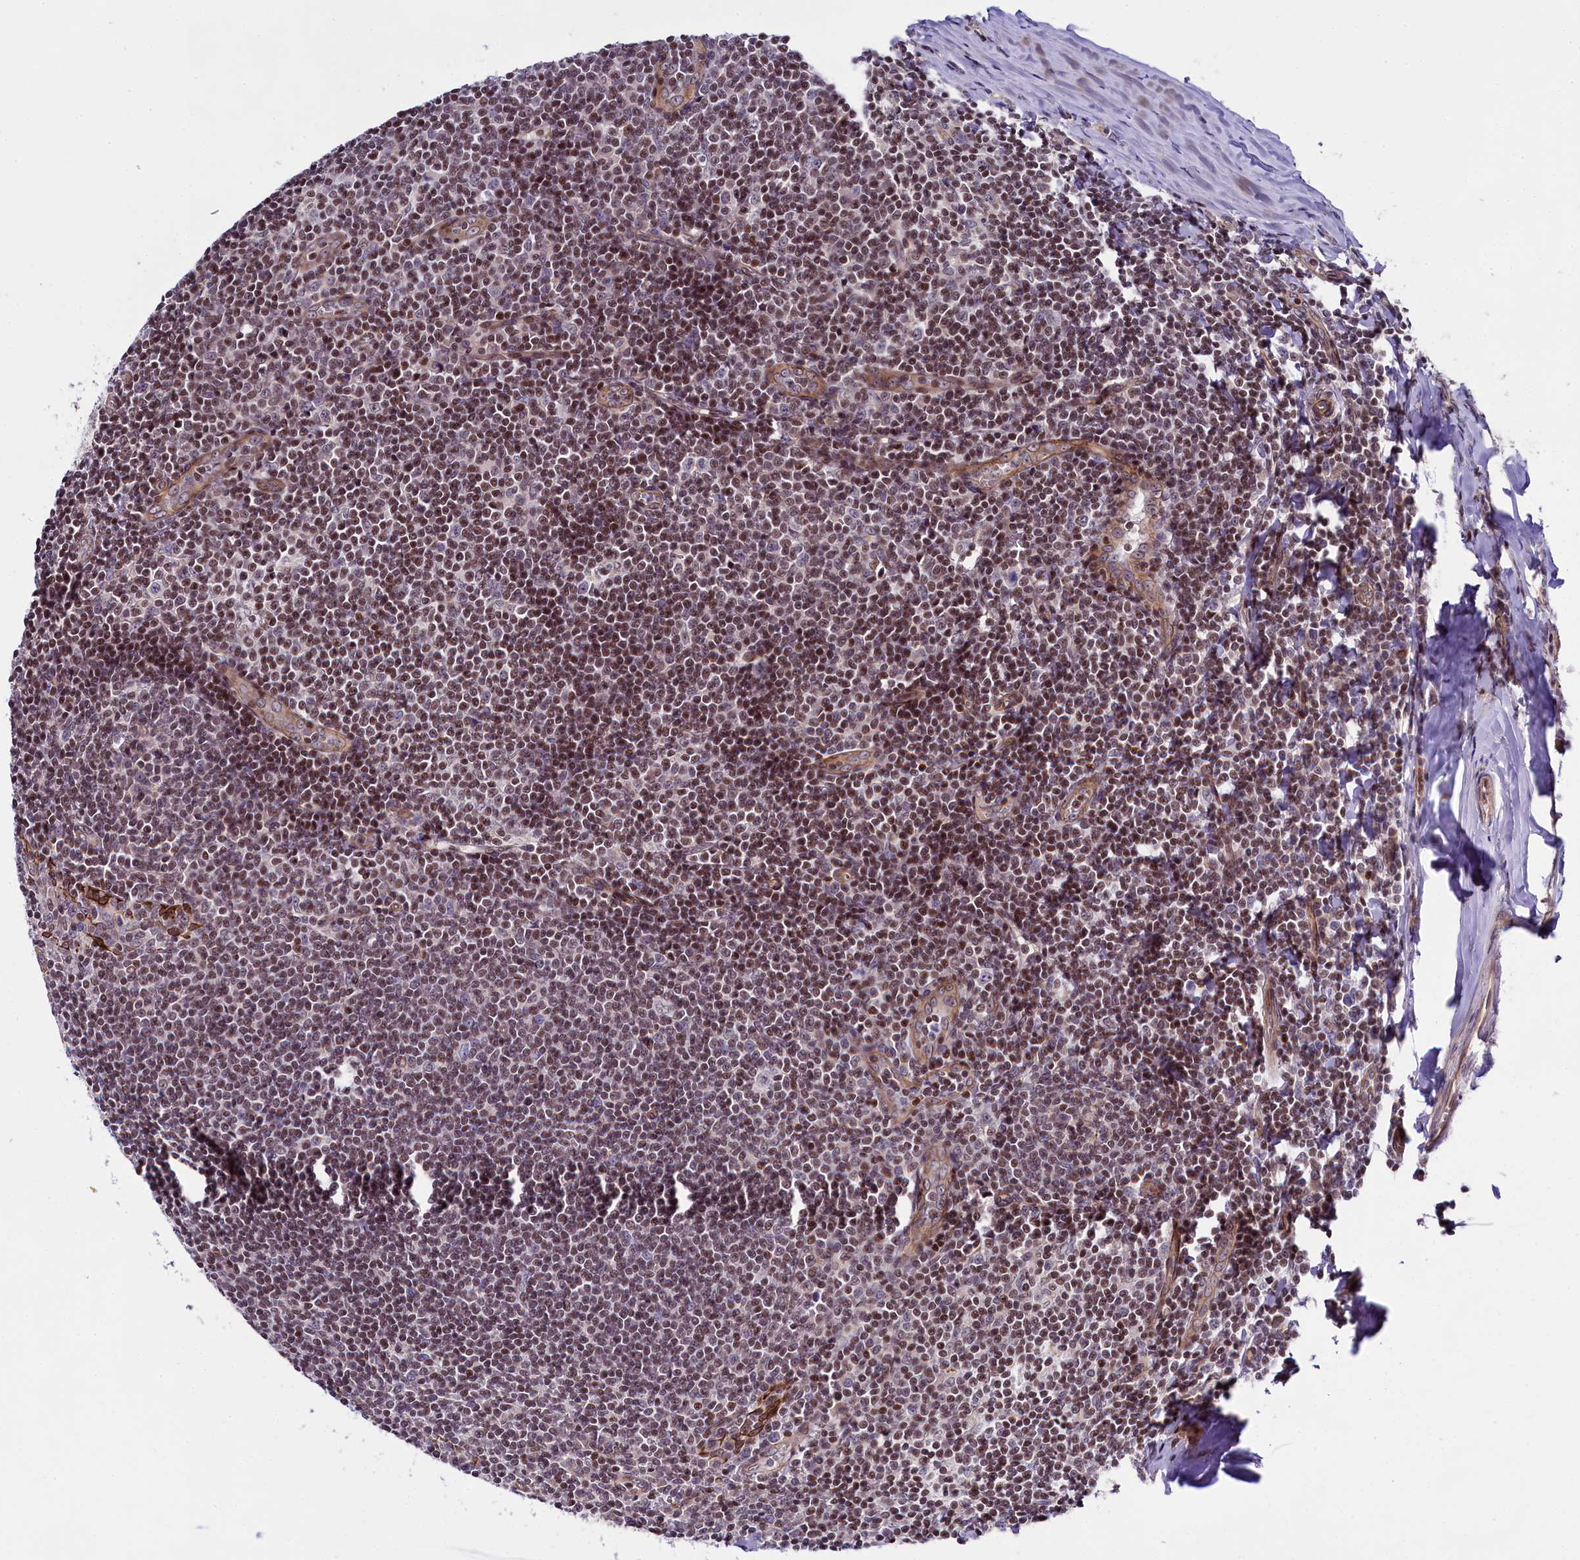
{"staining": {"intensity": "negative", "quantity": "none", "location": "none"}, "tissue": "tonsil", "cell_type": "Germinal center cells", "image_type": "normal", "snomed": [{"axis": "morphology", "description": "Normal tissue, NOS"}, {"axis": "topography", "description": "Tonsil"}], "caption": "IHC histopathology image of unremarkable human tonsil stained for a protein (brown), which demonstrates no staining in germinal center cells. Nuclei are stained in blue.", "gene": "SP4", "patient": {"sex": "male", "age": 27}}